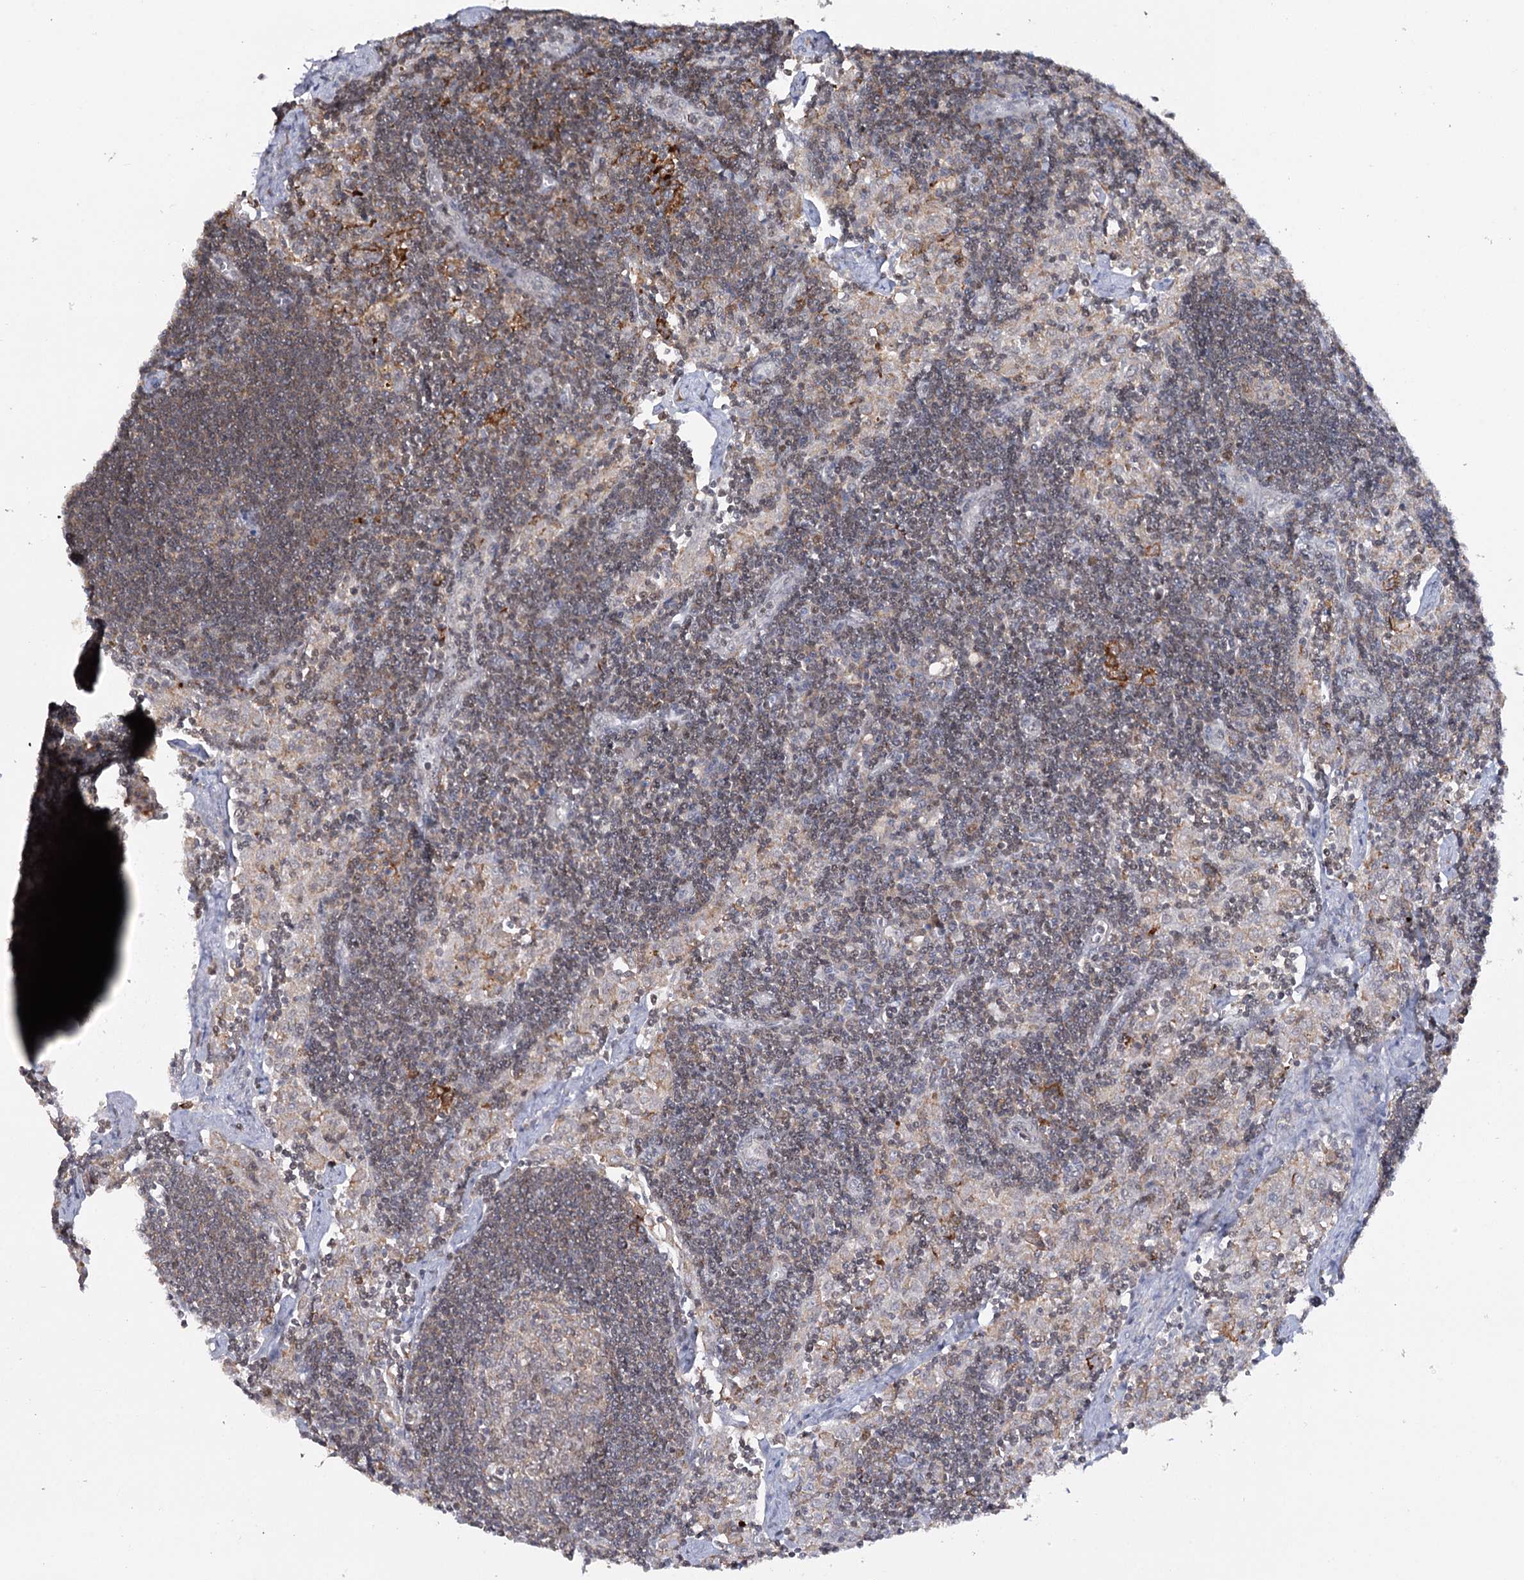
{"staining": {"intensity": "negative", "quantity": "none", "location": "none"}, "tissue": "lymph node", "cell_type": "Germinal center cells", "image_type": "normal", "snomed": [{"axis": "morphology", "description": "Normal tissue, NOS"}, {"axis": "topography", "description": "Lymph node"}], "caption": "High magnification brightfield microscopy of benign lymph node stained with DAB (brown) and counterstained with hematoxylin (blue): germinal center cells show no significant staining.", "gene": "ZC3H8", "patient": {"sex": "male", "age": 24}}